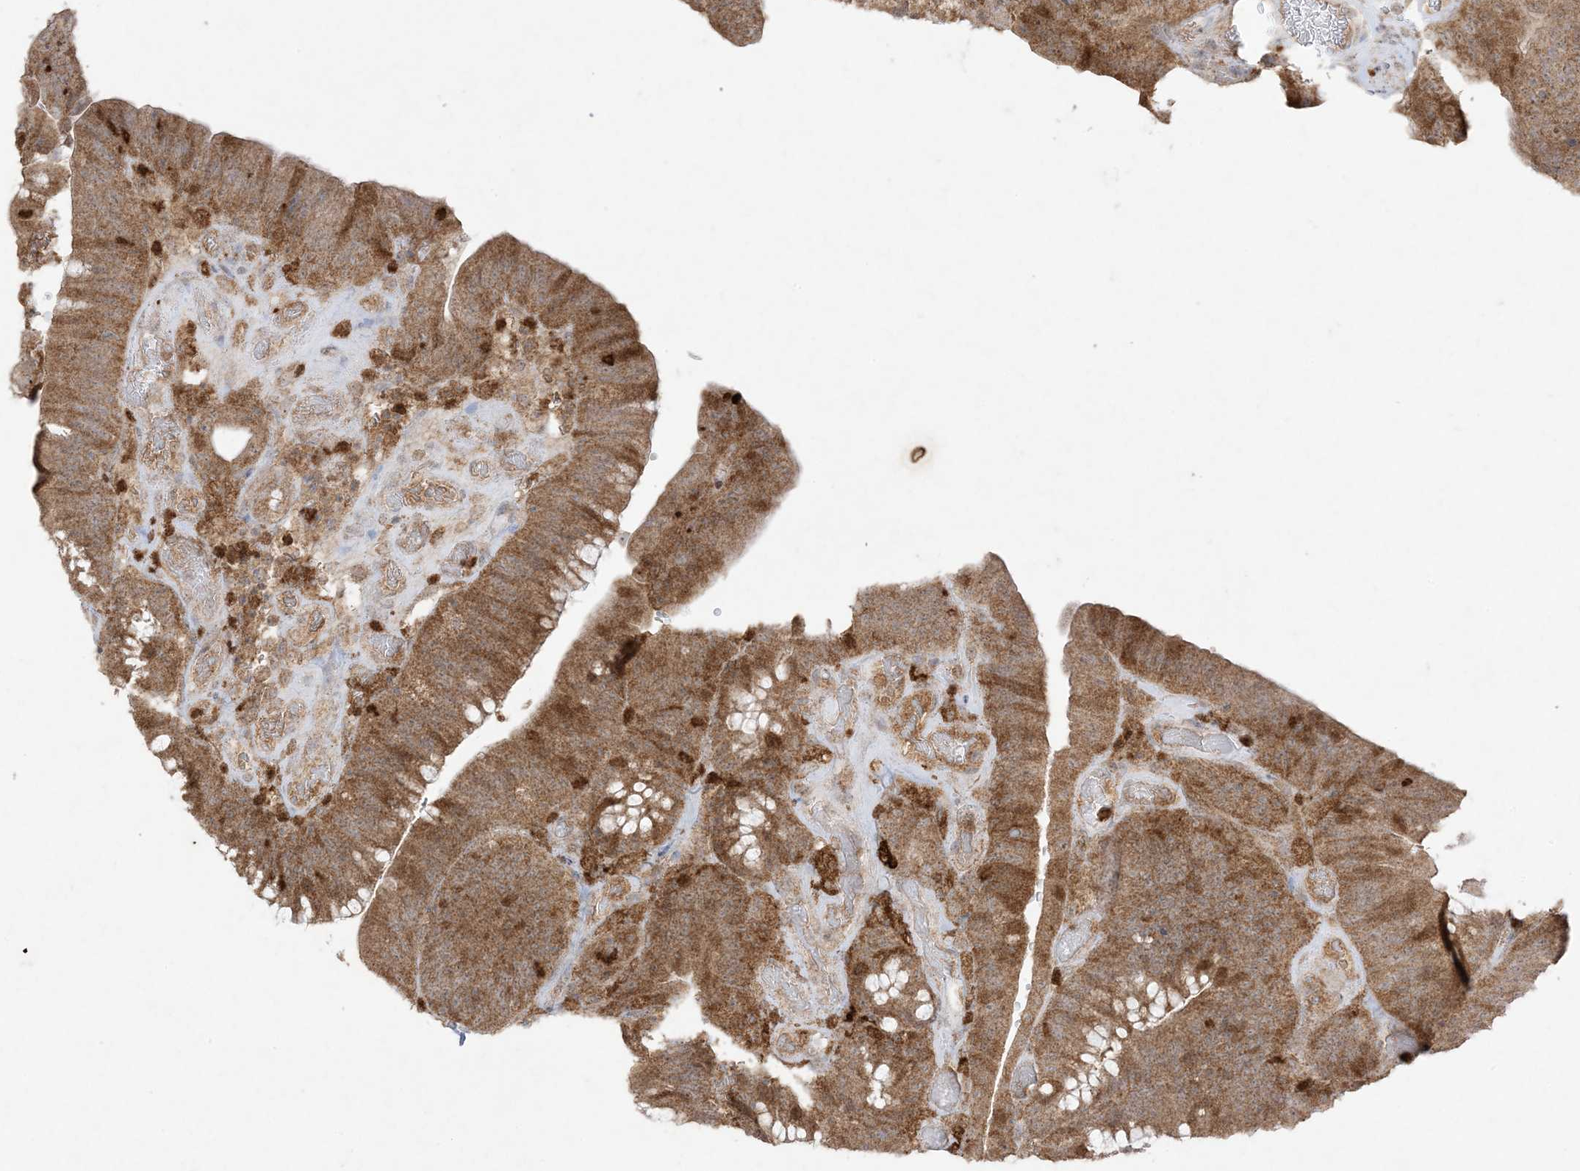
{"staining": {"intensity": "moderate", "quantity": ">75%", "location": "cytoplasmic/membranous"}, "tissue": "colorectal cancer", "cell_type": "Tumor cells", "image_type": "cancer", "snomed": [{"axis": "morphology", "description": "Normal tissue, NOS"}, {"axis": "topography", "description": "Colon"}], "caption": "Immunohistochemistry staining of colorectal cancer, which demonstrates medium levels of moderate cytoplasmic/membranous staining in about >75% of tumor cells indicating moderate cytoplasmic/membranous protein staining. The staining was performed using DAB (3,3'-diaminobenzidine) (brown) for protein detection and nuclei were counterstained in hematoxylin (blue).", "gene": "UBE2C", "patient": {"sex": "female", "age": 82}}